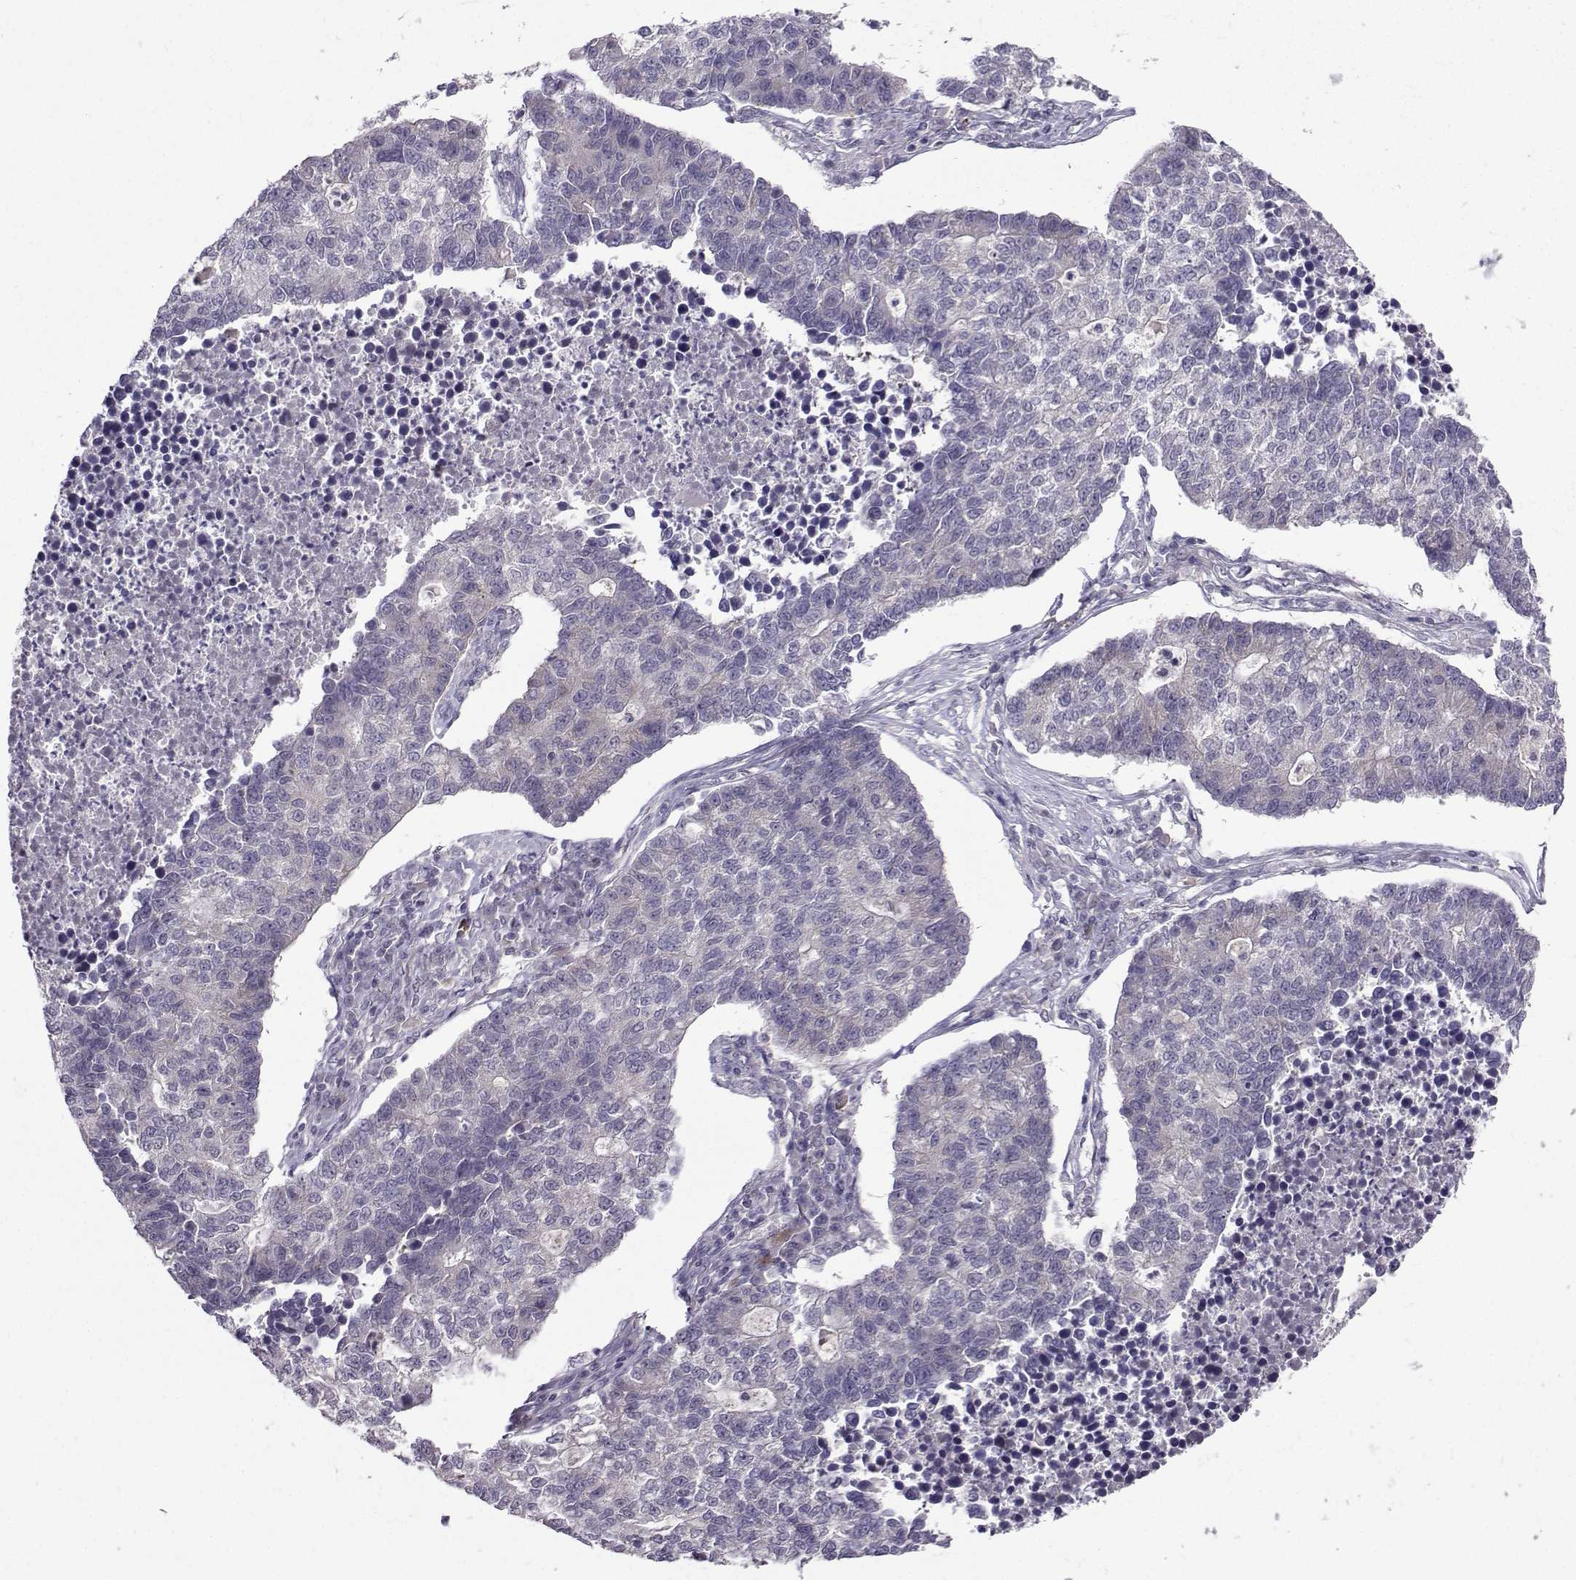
{"staining": {"intensity": "moderate", "quantity": "<25%", "location": "cytoplasmic/membranous"}, "tissue": "lung cancer", "cell_type": "Tumor cells", "image_type": "cancer", "snomed": [{"axis": "morphology", "description": "Adenocarcinoma, NOS"}, {"axis": "topography", "description": "Lung"}], "caption": "High-magnification brightfield microscopy of lung adenocarcinoma stained with DAB (3,3'-diaminobenzidine) (brown) and counterstained with hematoxylin (blue). tumor cells exhibit moderate cytoplasmic/membranous positivity is appreciated in approximately<25% of cells. (DAB (3,3'-diaminobenzidine) = brown stain, brightfield microscopy at high magnification).", "gene": "DDX20", "patient": {"sex": "male", "age": 57}}